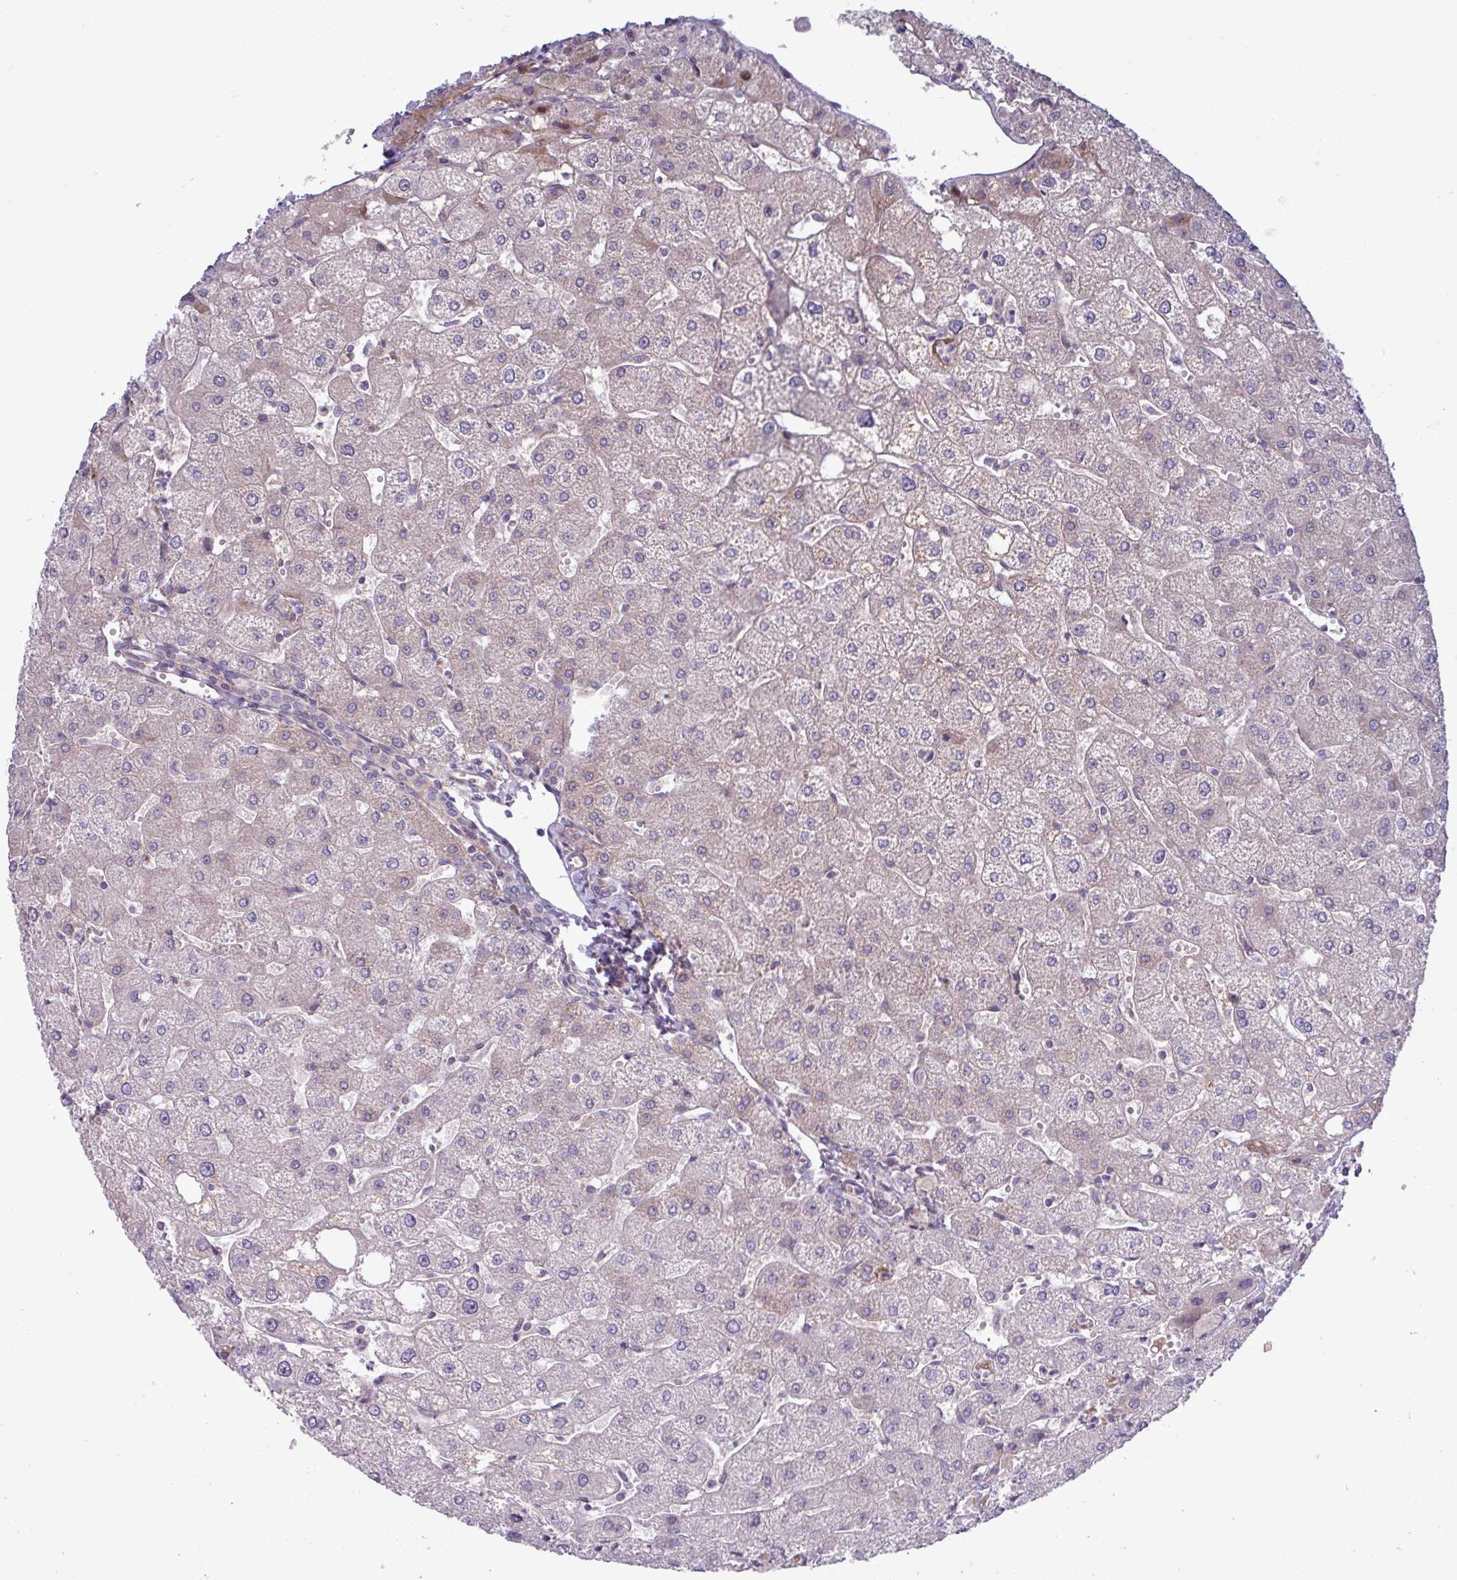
{"staining": {"intensity": "negative", "quantity": "none", "location": "none"}, "tissue": "liver", "cell_type": "Cholangiocytes", "image_type": "normal", "snomed": [{"axis": "morphology", "description": "Normal tissue, NOS"}, {"axis": "topography", "description": "Liver"}], "caption": "The photomicrograph shows no staining of cholangiocytes in unremarkable liver. The staining was performed using DAB (3,3'-diaminobenzidine) to visualize the protein expression in brown, while the nuclei were stained in blue with hematoxylin (Magnification: 20x).", "gene": "TNFSF12", "patient": {"sex": "male", "age": 67}}